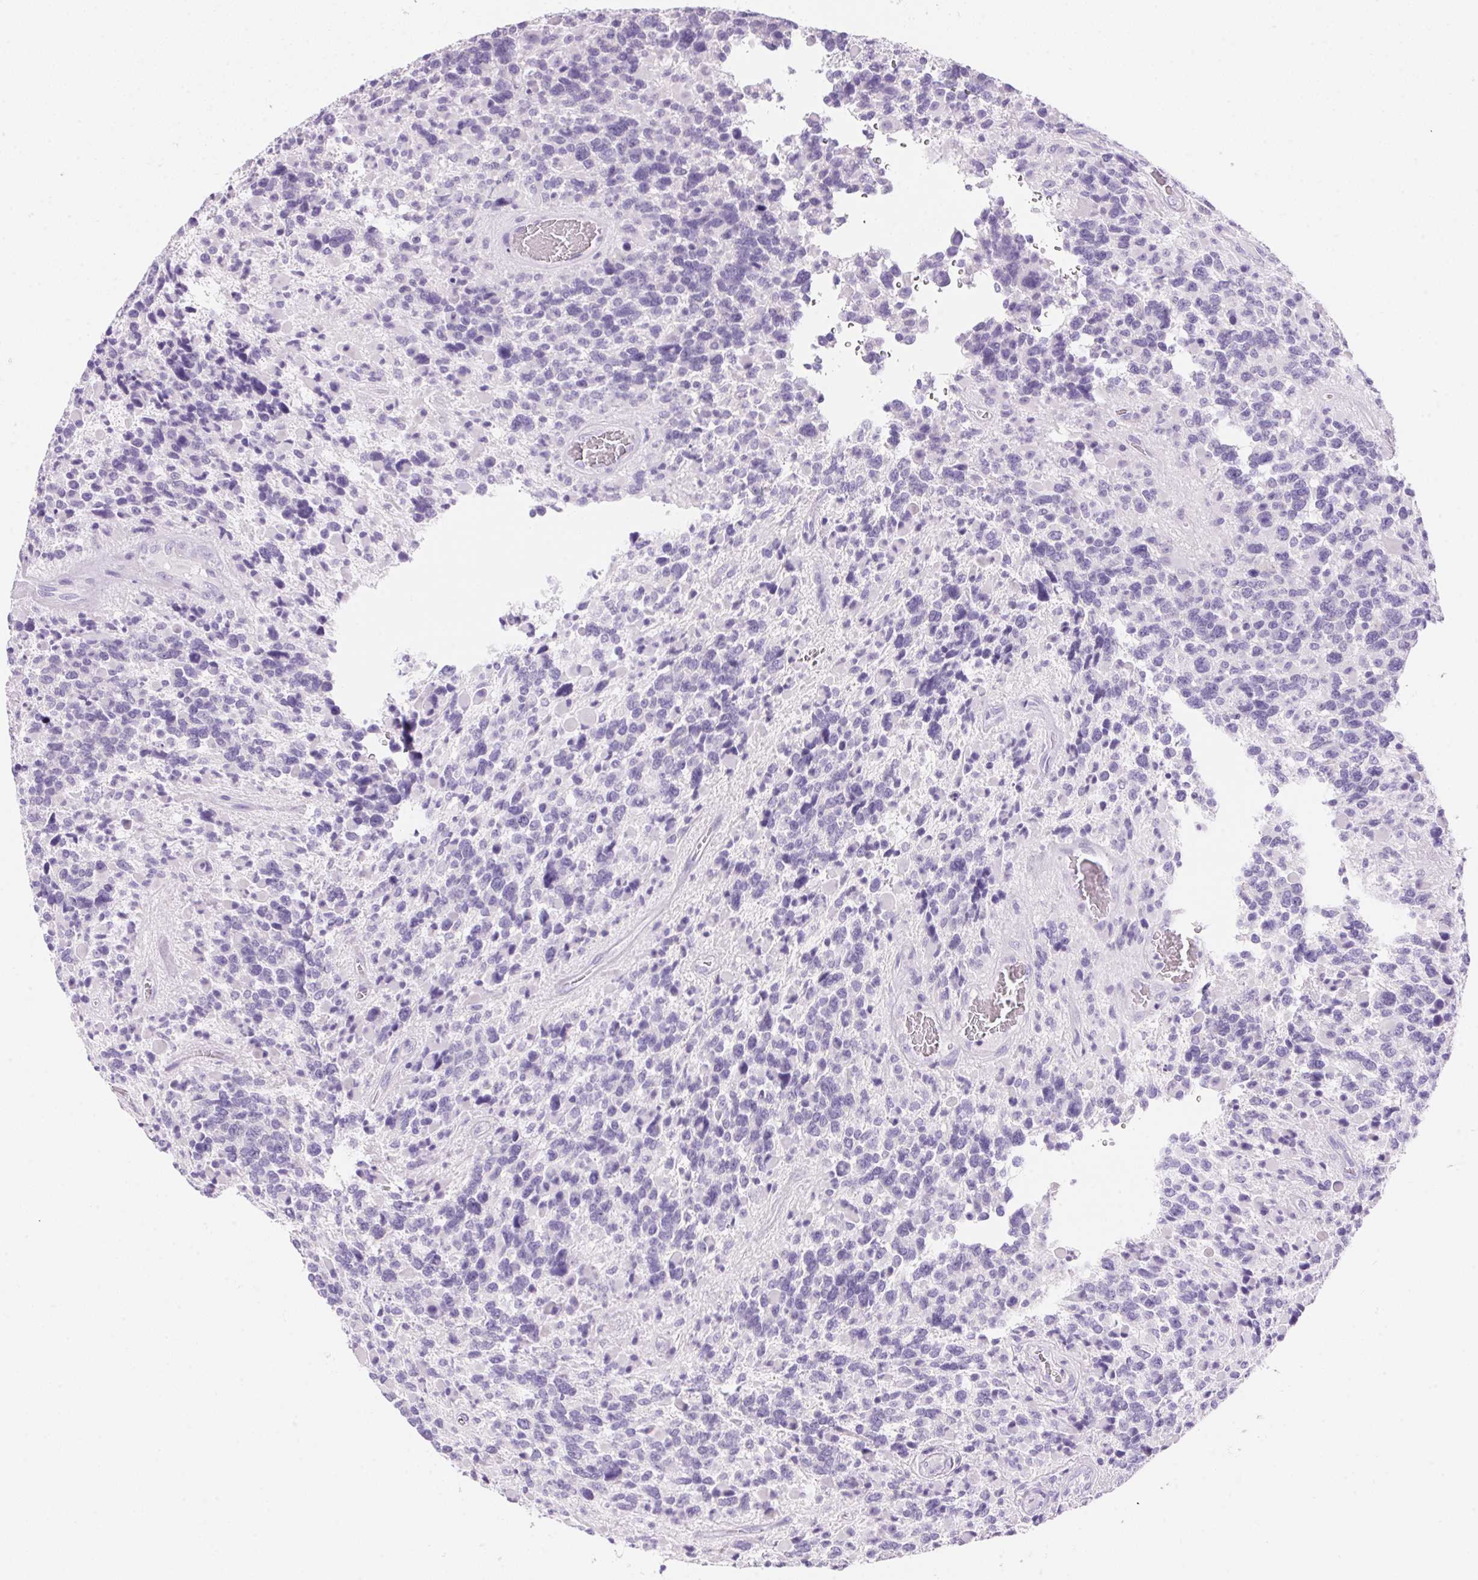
{"staining": {"intensity": "negative", "quantity": "none", "location": "none"}, "tissue": "glioma", "cell_type": "Tumor cells", "image_type": "cancer", "snomed": [{"axis": "morphology", "description": "Glioma, malignant, High grade"}, {"axis": "topography", "description": "Brain"}], "caption": "Micrograph shows no protein expression in tumor cells of glioma tissue. (DAB (3,3'-diaminobenzidine) immunohistochemistry (IHC) visualized using brightfield microscopy, high magnification).", "gene": "DHCR24", "patient": {"sex": "female", "age": 40}}